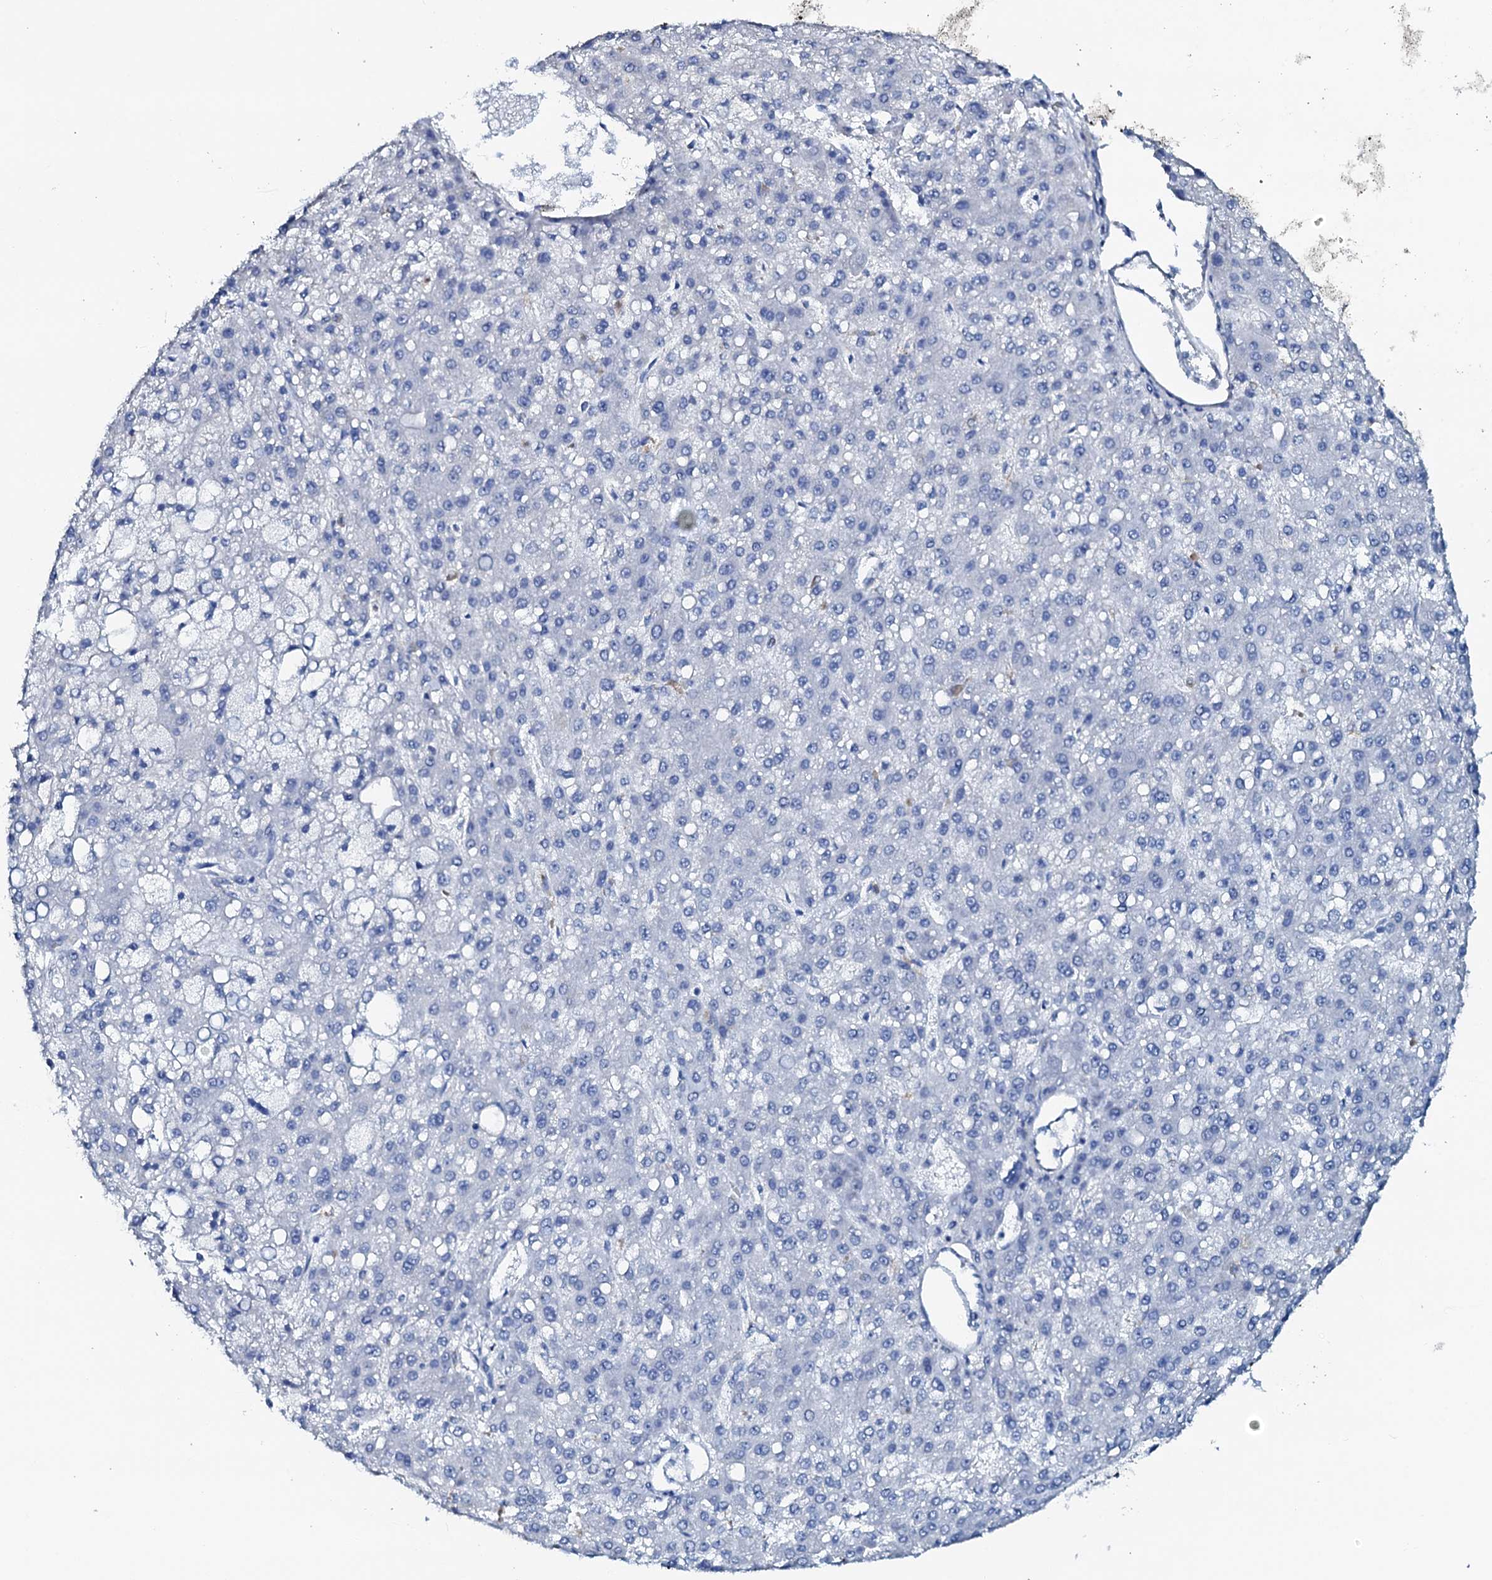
{"staining": {"intensity": "negative", "quantity": "none", "location": "none"}, "tissue": "liver cancer", "cell_type": "Tumor cells", "image_type": "cancer", "snomed": [{"axis": "morphology", "description": "Carcinoma, Hepatocellular, NOS"}, {"axis": "topography", "description": "Liver"}], "caption": "There is no significant expression in tumor cells of liver hepatocellular carcinoma.", "gene": "AMER2", "patient": {"sex": "male", "age": 67}}